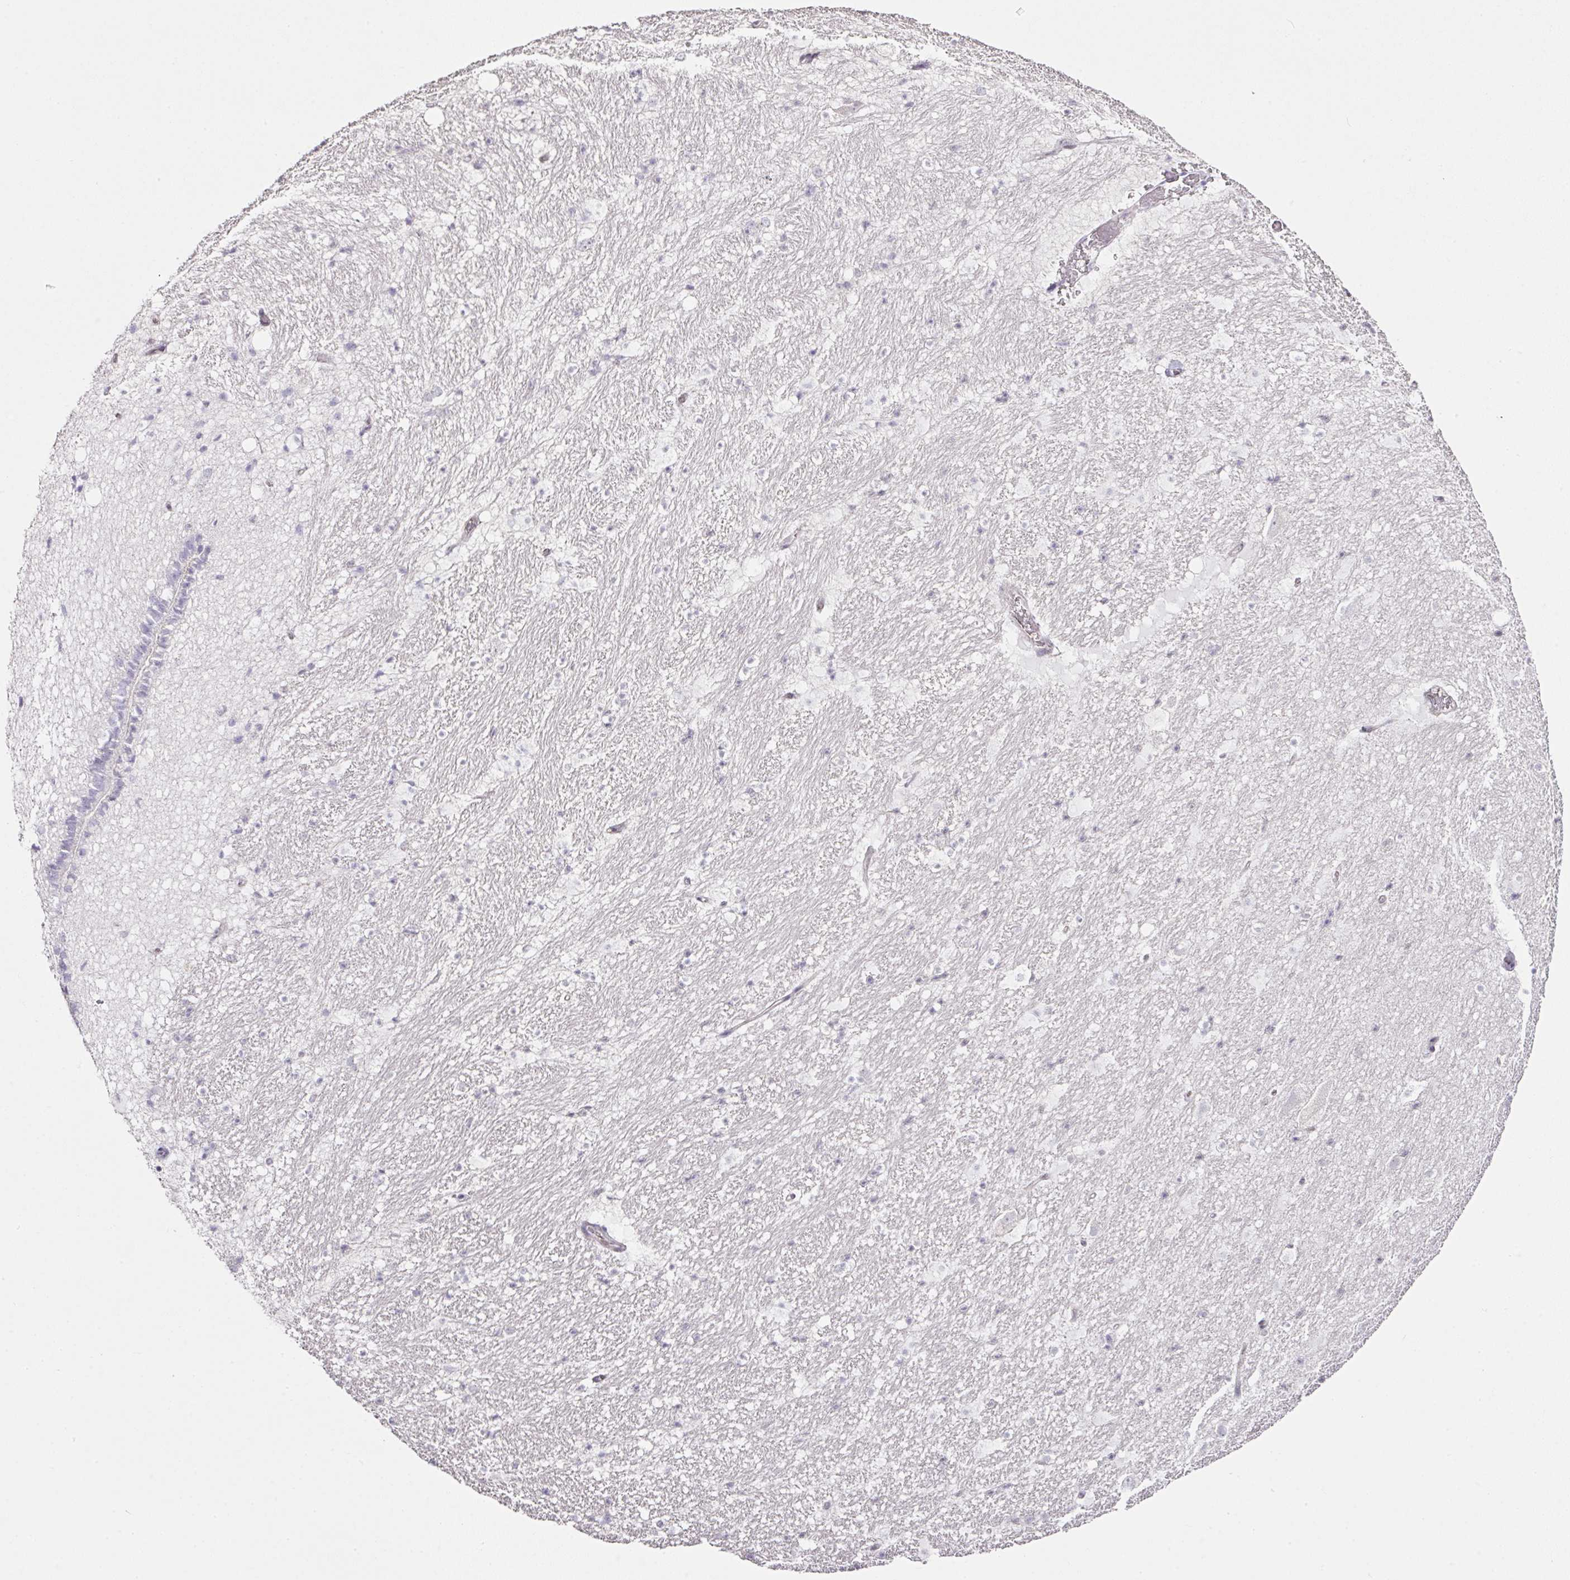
{"staining": {"intensity": "negative", "quantity": "none", "location": "none"}, "tissue": "hippocampus", "cell_type": "Glial cells", "image_type": "normal", "snomed": [{"axis": "morphology", "description": "Normal tissue, NOS"}, {"axis": "topography", "description": "Hippocampus"}], "caption": "Immunohistochemistry of benign human hippocampus displays no positivity in glial cells. (Brightfield microscopy of DAB IHC at high magnification).", "gene": "FAM32A", "patient": {"sex": "male", "age": 37}}